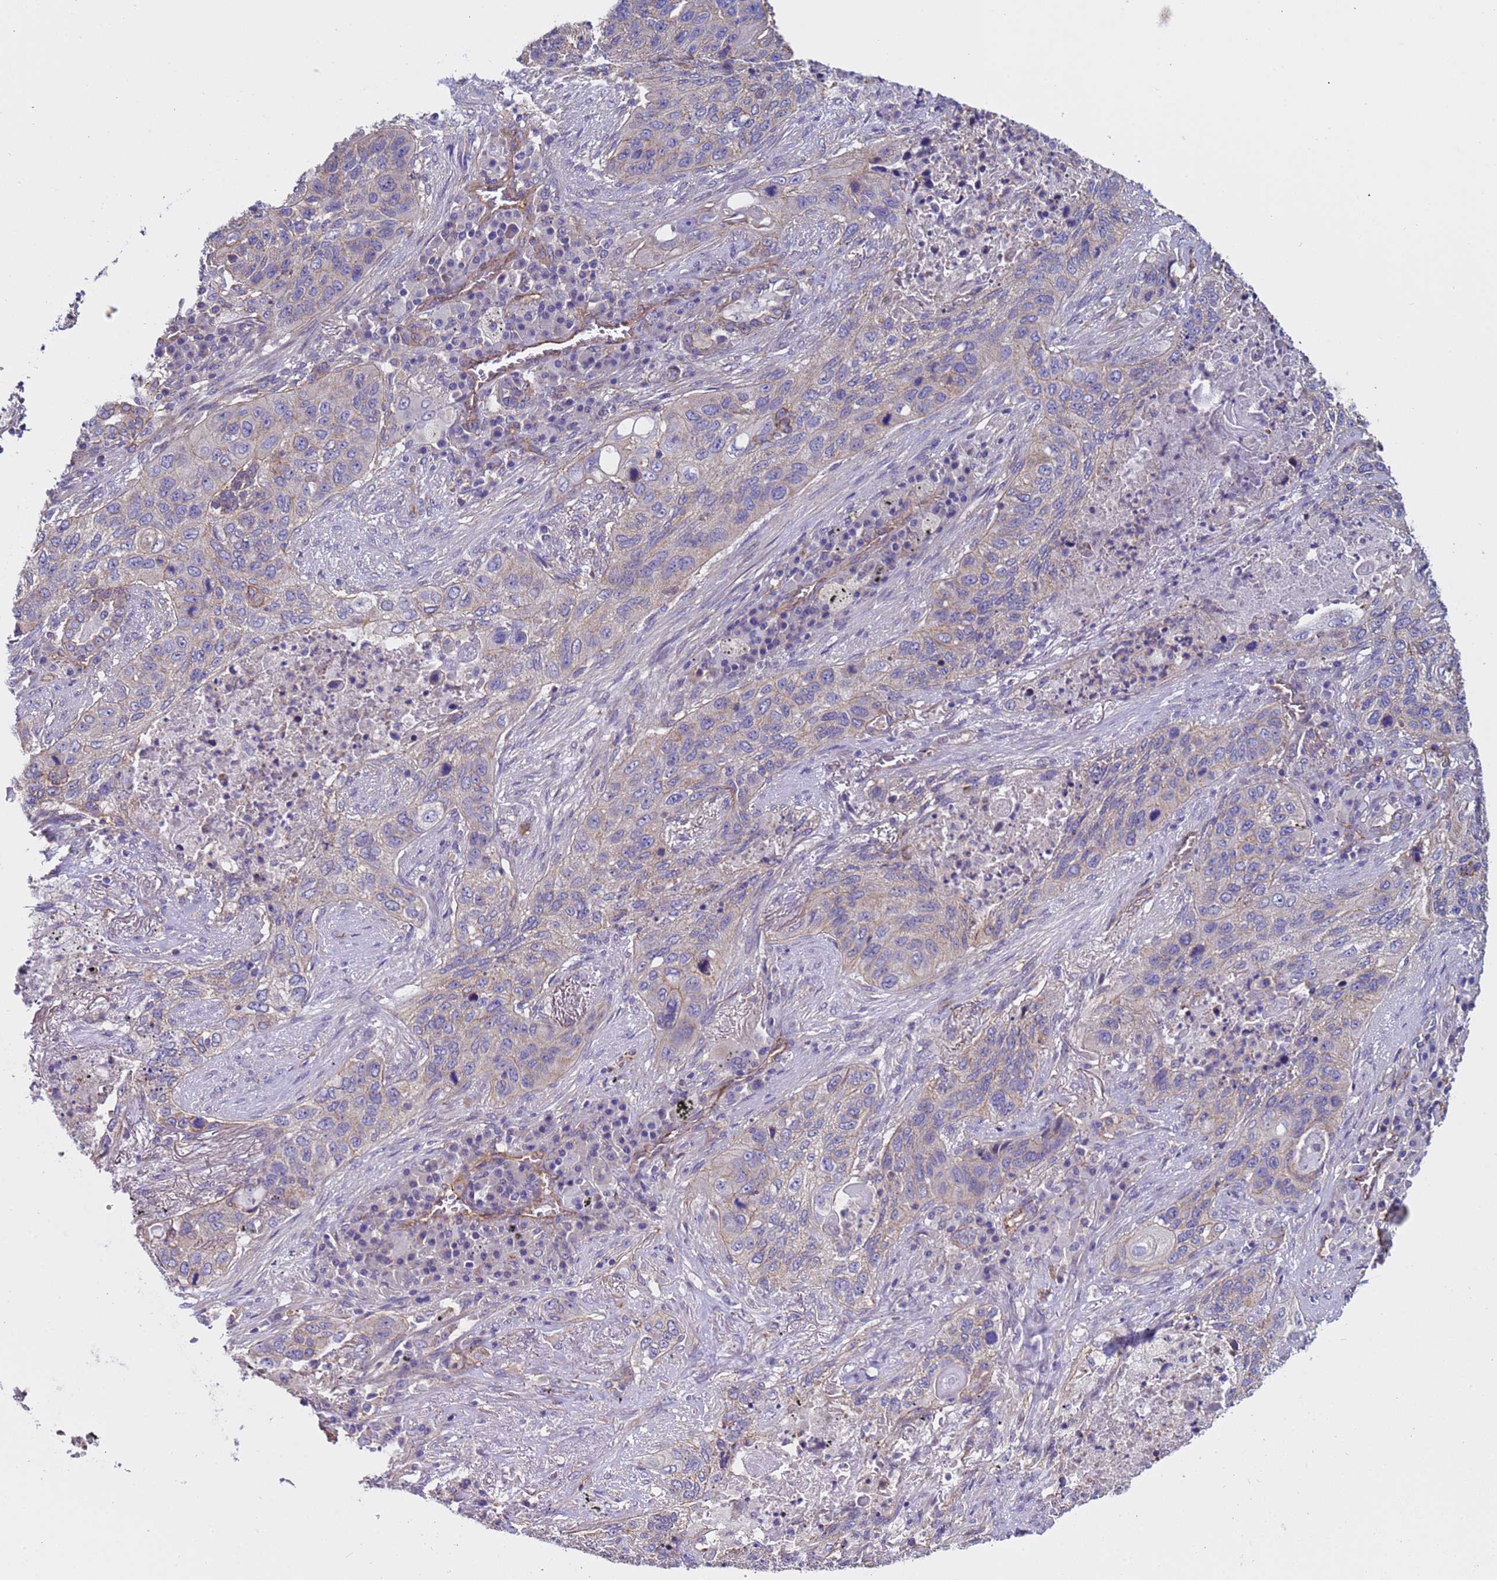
{"staining": {"intensity": "negative", "quantity": "none", "location": "none"}, "tissue": "lung cancer", "cell_type": "Tumor cells", "image_type": "cancer", "snomed": [{"axis": "morphology", "description": "Squamous cell carcinoma, NOS"}, {"axis": "topography", "description": "Lung"}], "caption": "Lung cancer was stained to show a protein in brown. There is no significant expression in tumor cells. (DAB IHC visualized using brightfield microscopy, high magnification).", "gene": "ZNF248", "patient": {"sex": "female", "age": 63}}